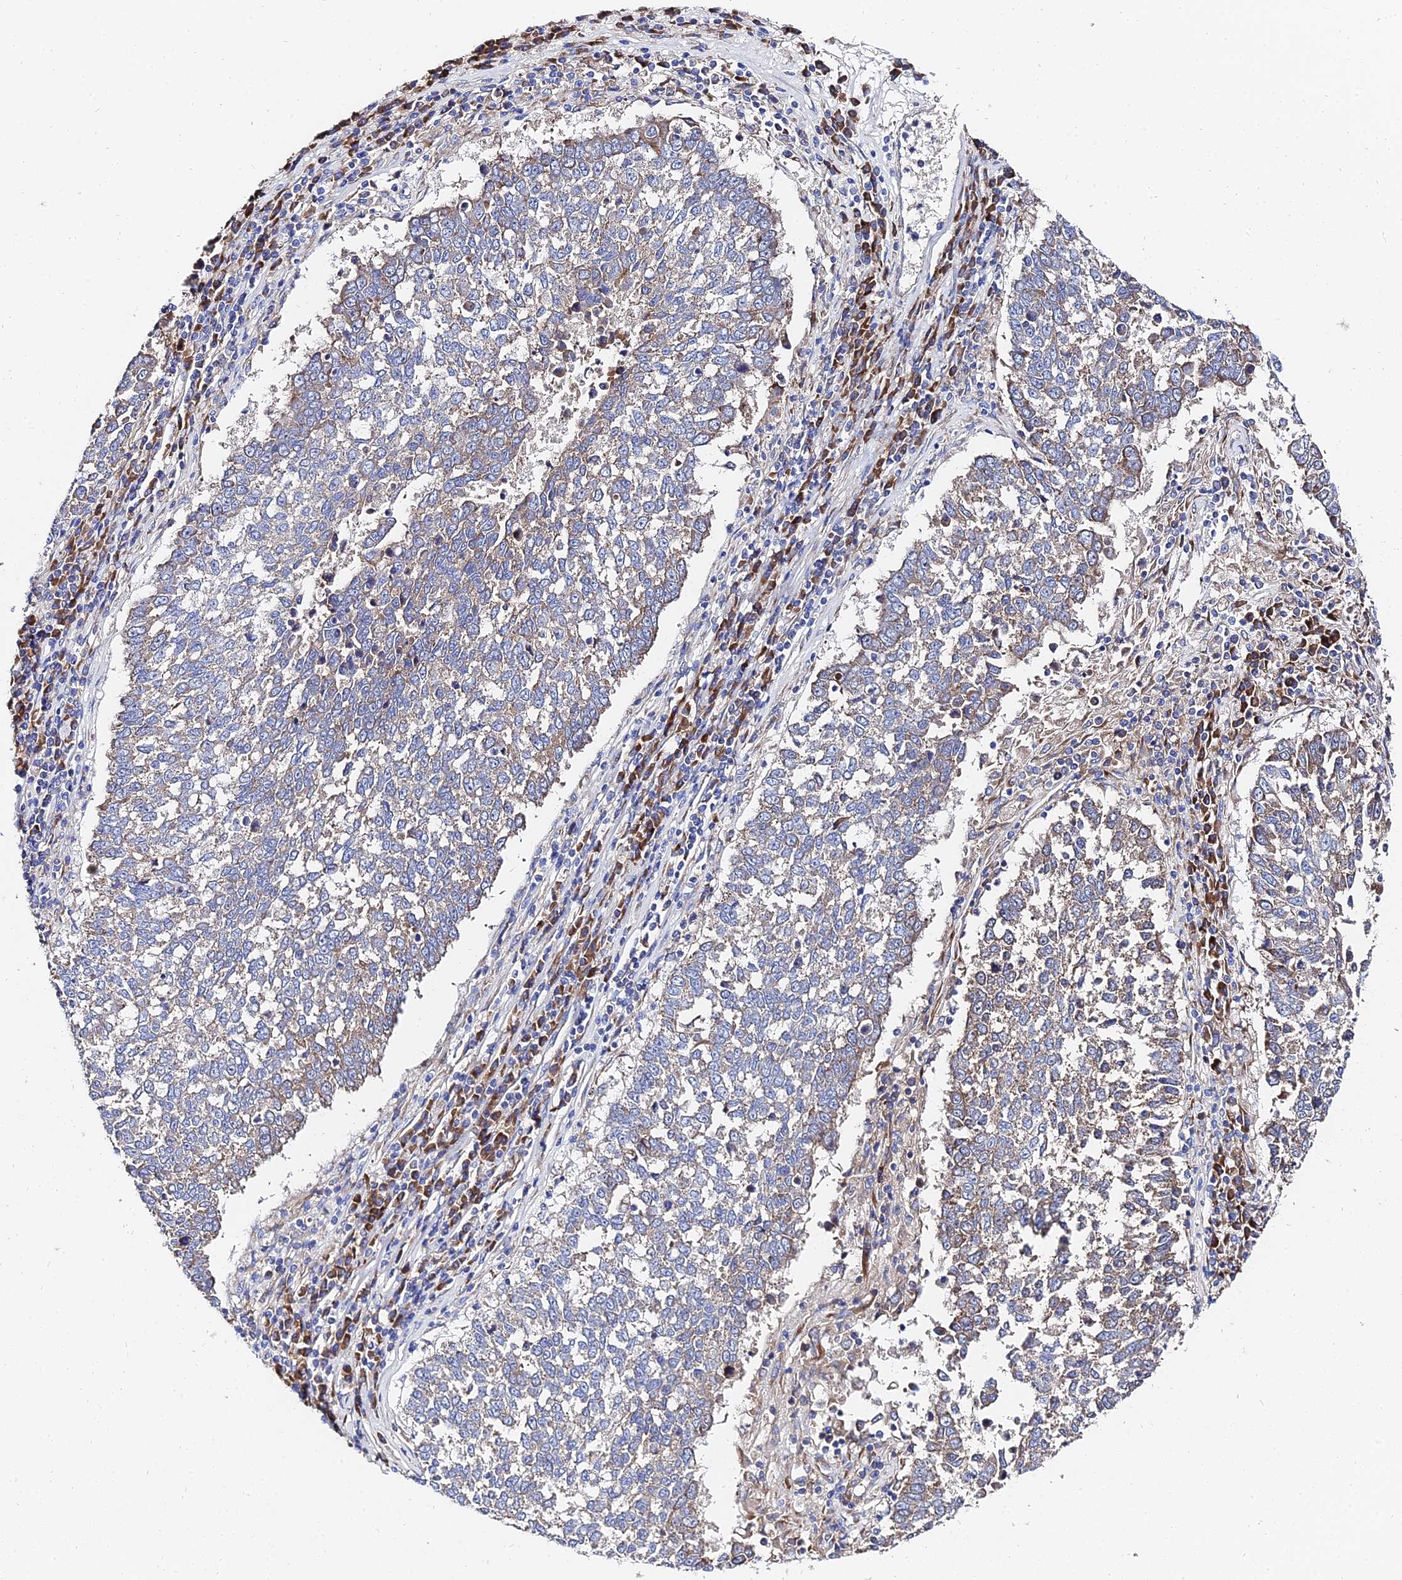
{"staining": {"intensity": "weak", "quantity": "25%-75%", "location": "cytoplasmic/membranous"}, "tissue": "lung cancer", "cell_type": "Tumor cells", "image_type": "cancer", "snomed": [{"axis": "morphology", "description": "Squamous cell carcinoma, NOS"}, {"axis": "topography", "description": "Lung"}], "caption": "Protein expression analysis of lung cancer (squamous cell carcinoma) demonstrates weak cytoplasmic/membranous expression in approximately 25%-75% of tumor cells.", "gene": "PTTG1", "patient": {"sex": "male", "age": 73}}